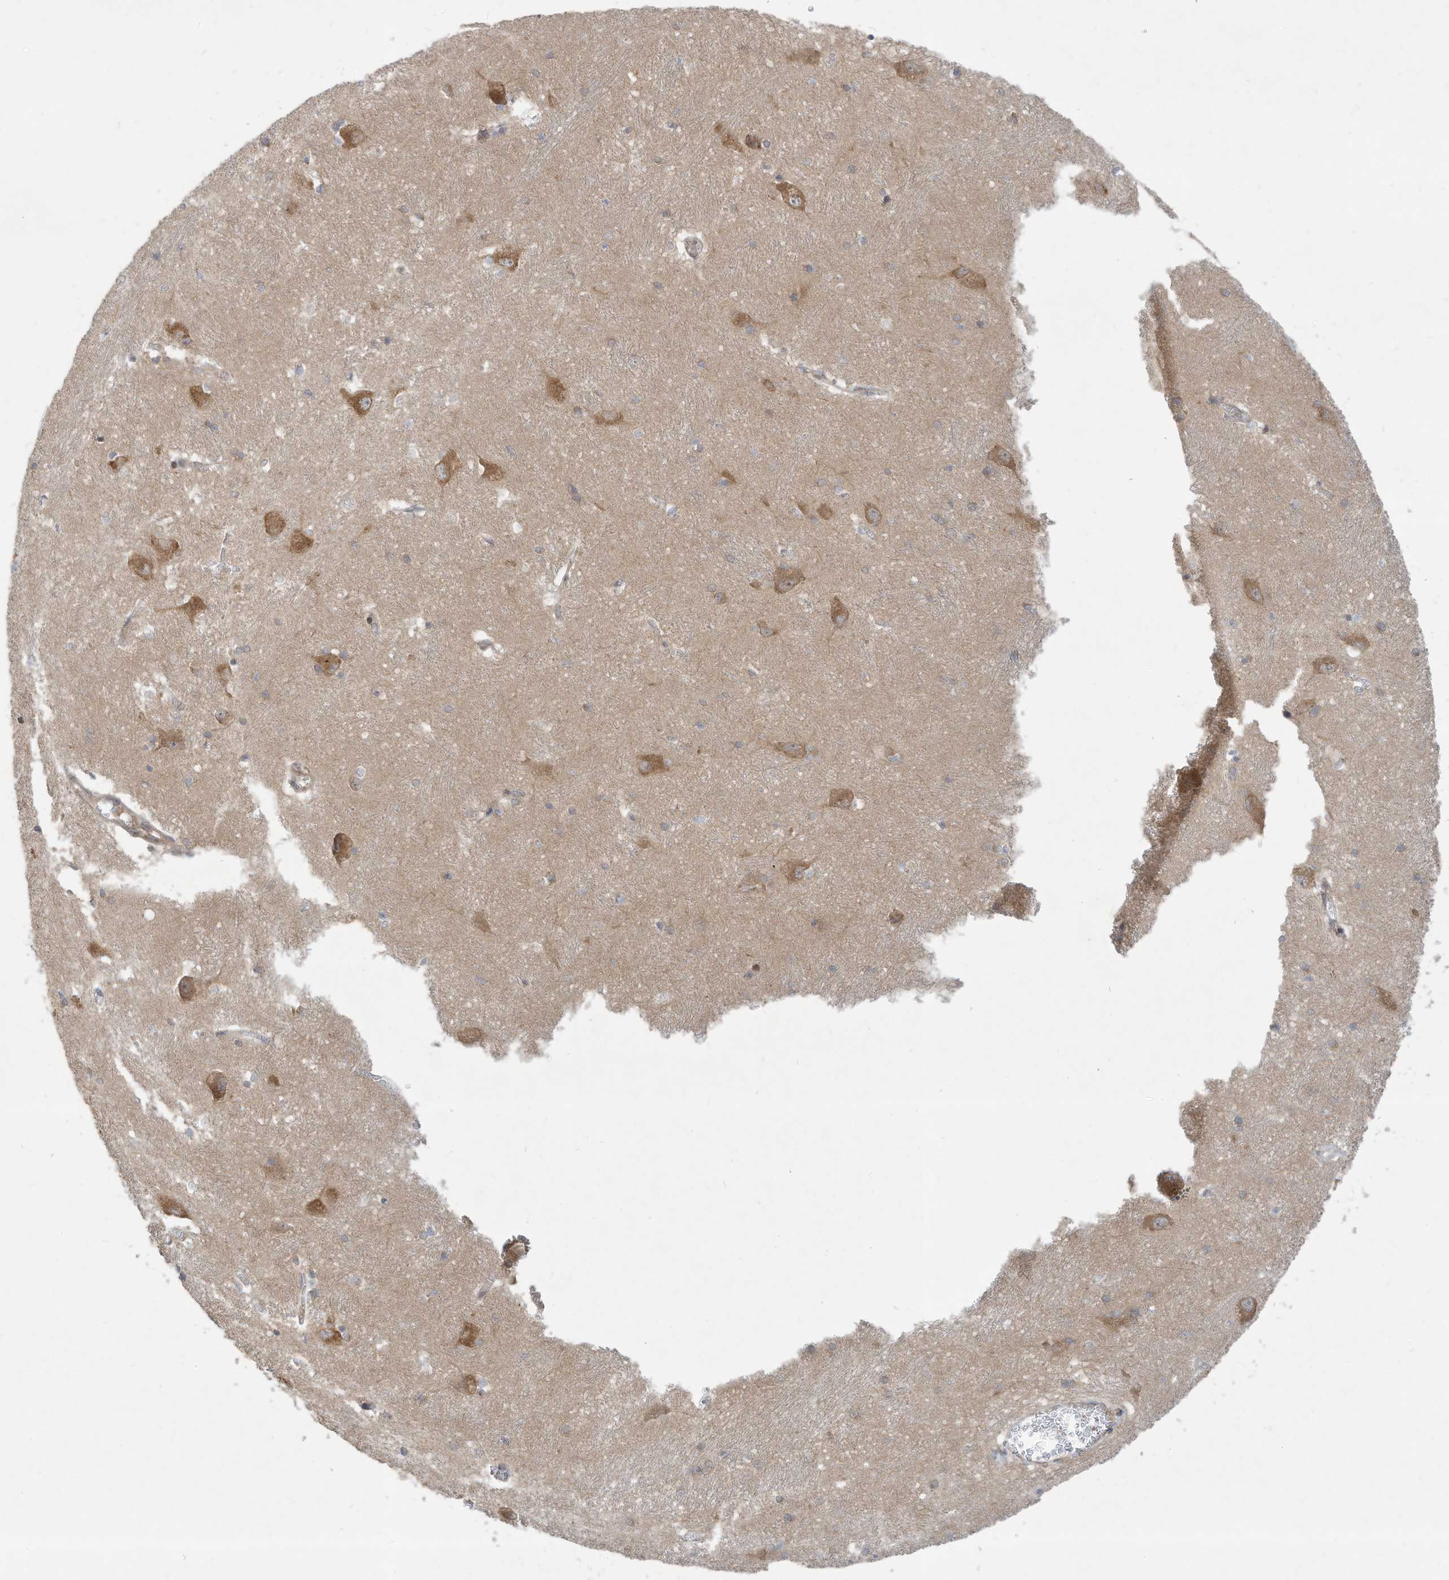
{"staining": {"intensity": "weak", "quantity": "<25%", "location": "cytoplasmic/membranous"}, "tissue": "caudate", "cell_type": "Glial cells", "image_type": "normal", "snomed": [{"axis": "morphology", "description": "Normal tissue, NOS"}, {"axis": "topography", "description": "Lateral ventricle wall"}], "caption": "Glial cells show no significant protein expression in normal caudate. (DAB (3,3'-diaminobenzidine) immunohistochemistry visualized using brightfield microscopy, high magnification).", "gene": "USE1", "patient": {"sex": "male", "age": 37}}